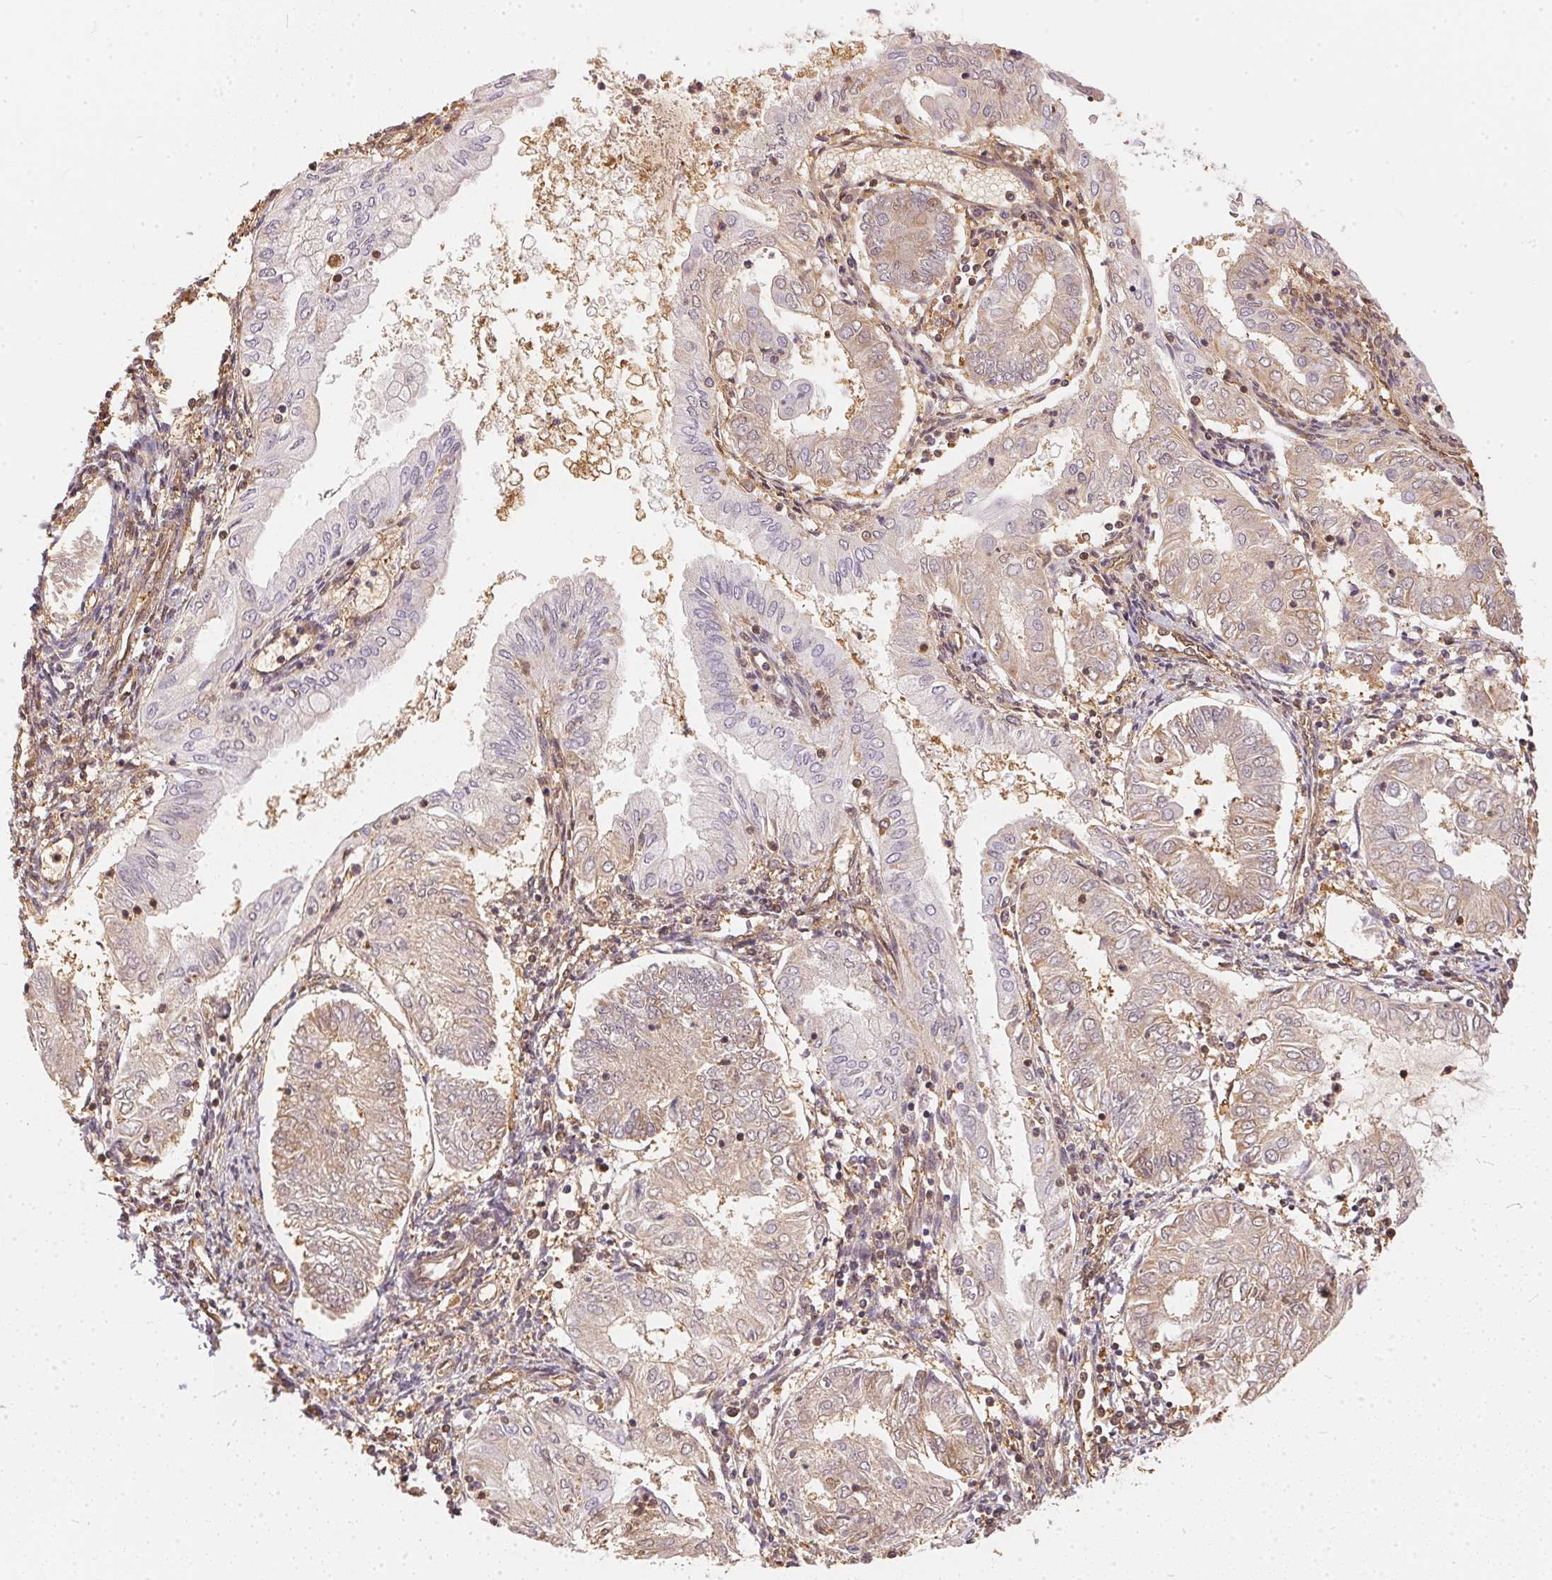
{"staining": {"intensity": "weak", "quantity": "25%-75%", "location": "cytoplasmic/membranous"}, "tissue": "endometrial cancer", "cell_type": "Tumor cells", "image_type": "cancer", "snomed": [{"axis": "morphology", "description": "Adenocarcinoma, NOS"}, {"axis": "topography", "description": "Endometrium"}], "caption": "Approximately 25%-75% of tumor cells in endometrial adenocarcinoma reveal weak cytoplasmic/membranous protein positivity as visualized by brown immunohistochemical staining.", "gene": "BLMH", "patient": {"sex": "female", "age": 68}}